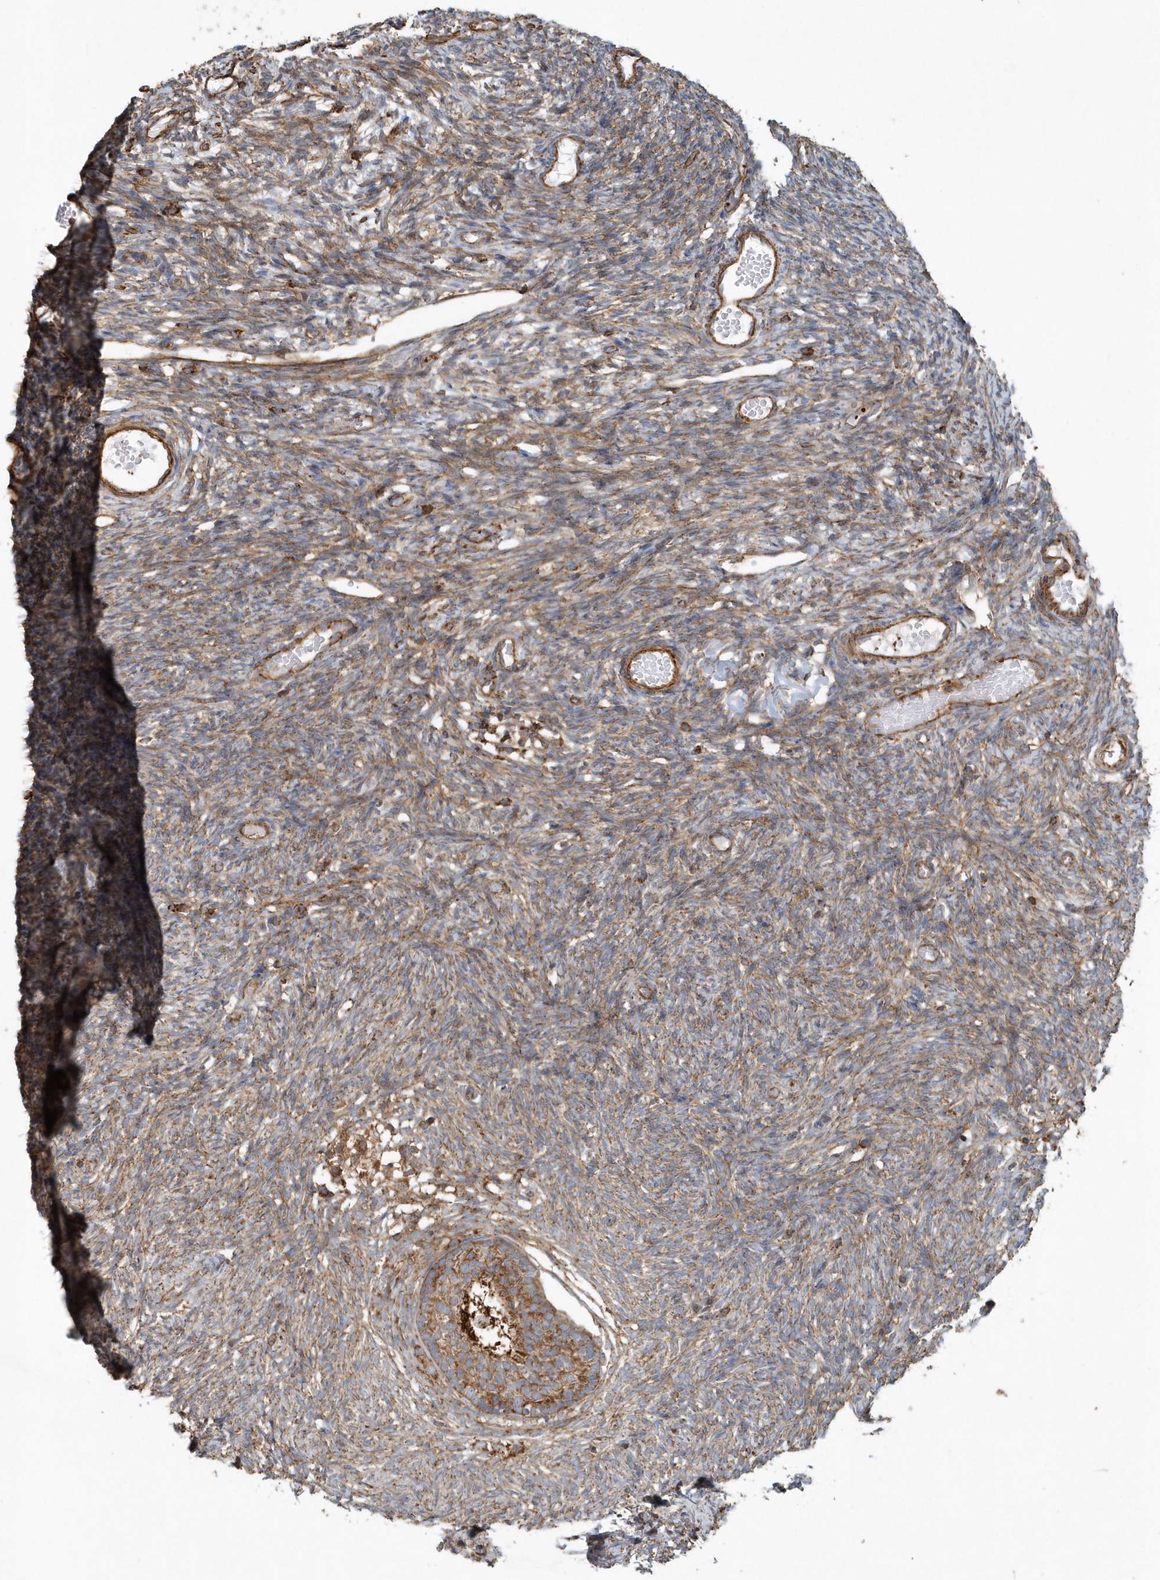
{"staining": {"intensity": "moderate", "quantity": ">75%", "location": "cytoplasmic/membranous"}, "tissue": "ovary", "cell_type": "Follicle cells", "image_type": "normal", "snomed": [{"axis": "morphology", "description": "Normal tissue, NOS"}, {"axis": "topography", "description": "Ovary"}], "caption": "Brown immunohistochemical staining in normal human ovary demonstrates moderate cytoplasmic/membranous expression in approximately >75% of follicle cells.", "gene": "MMUT", "patient": {"sex": "female", "age": 35}}